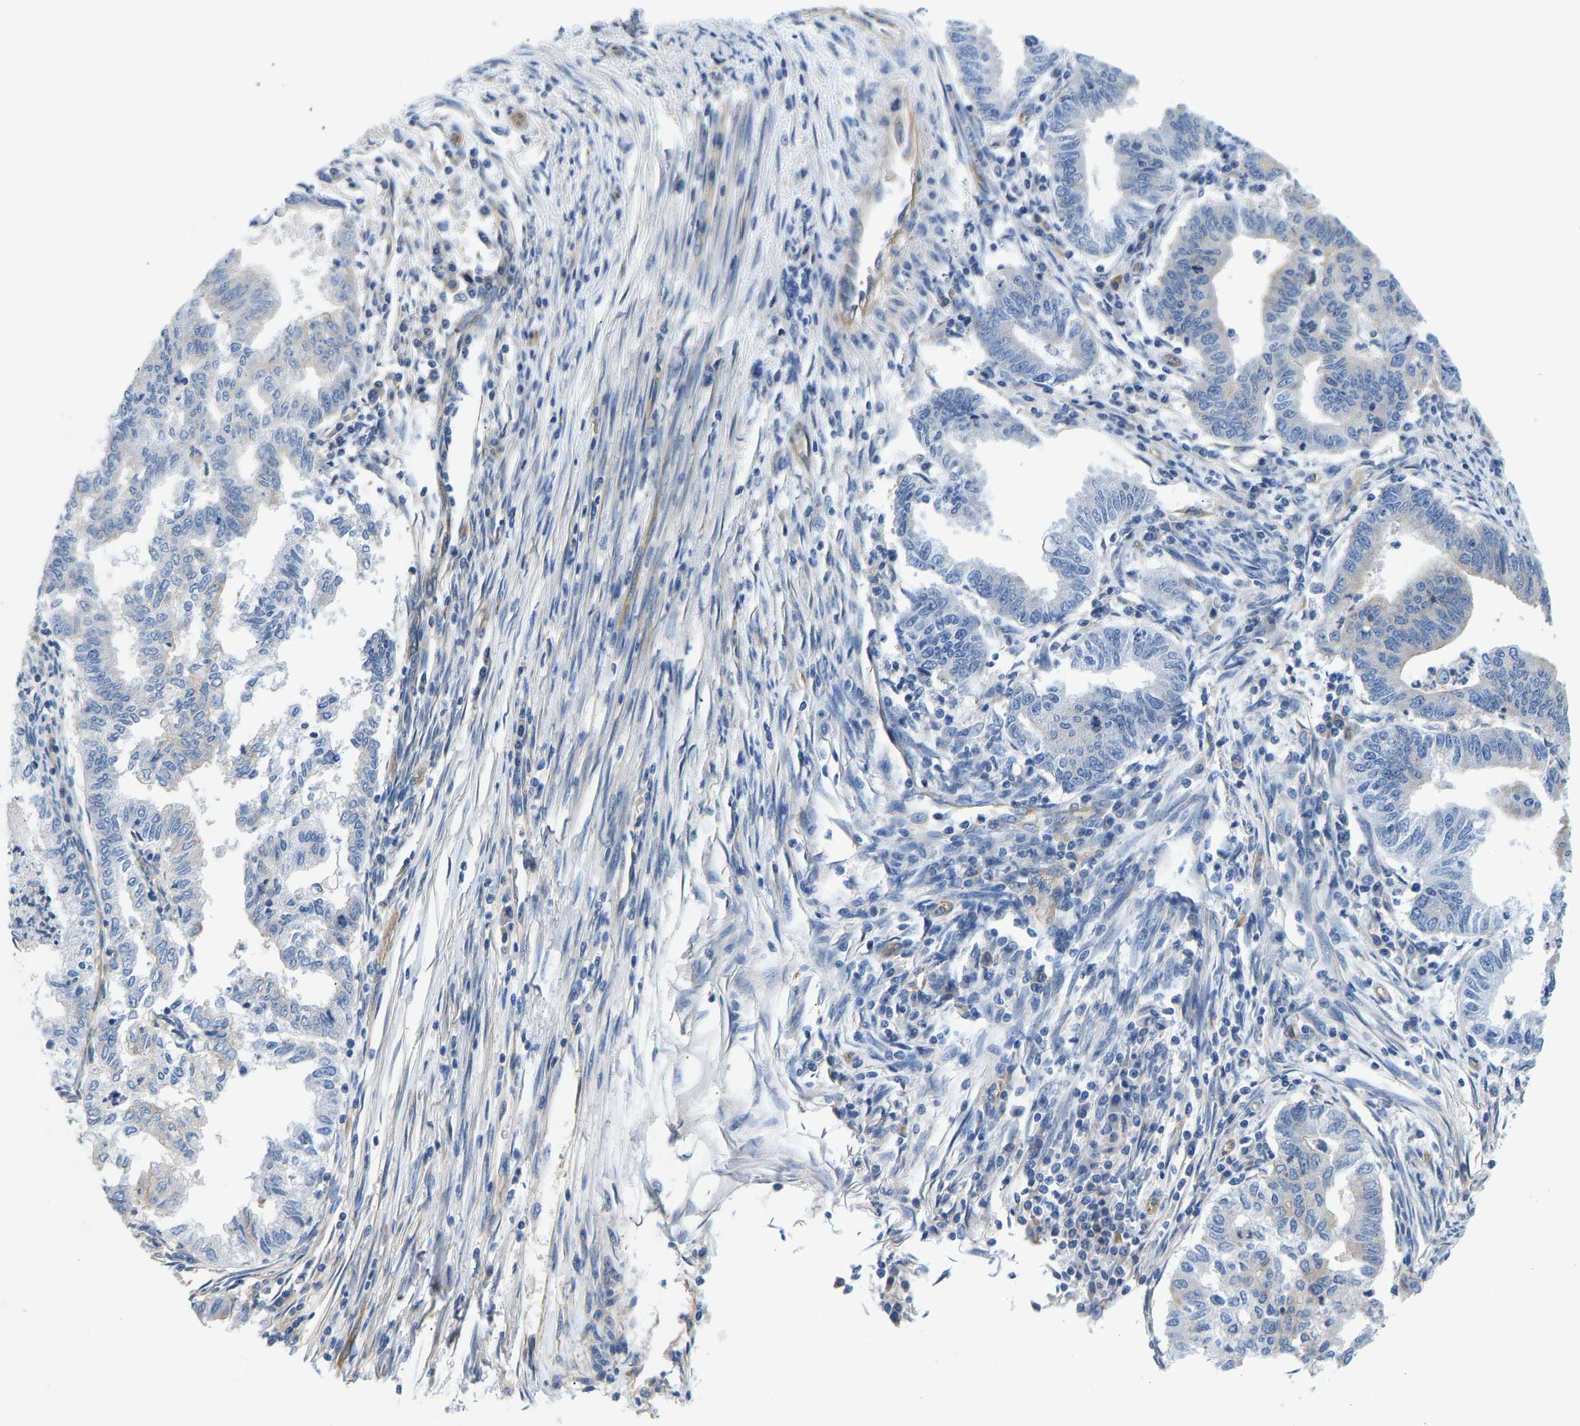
{"staining": {"intensity": "negative", "quantity": "none", "location": "none"}, "tissue": "endometrial cancer", "cell_type": "Tumor cells", "image_type": "cancer", "snomed": [{"axis": "morphology", "description": "Polyp, NOS"}, {"axis": "morphology", "description": "Adenocarcinoma, NOS"}, {"axis": "morphology", "description": "Adenoma, NOS"}, {"axis": "topography", "description": "Endometrium"}], "caption": "Immunohistochemical staining of human adenocarcinoma (endometrial) shows no significant staining in tumor cells.", "gene": "CHAD", "patient": {"sex": "female", "age": 79}}